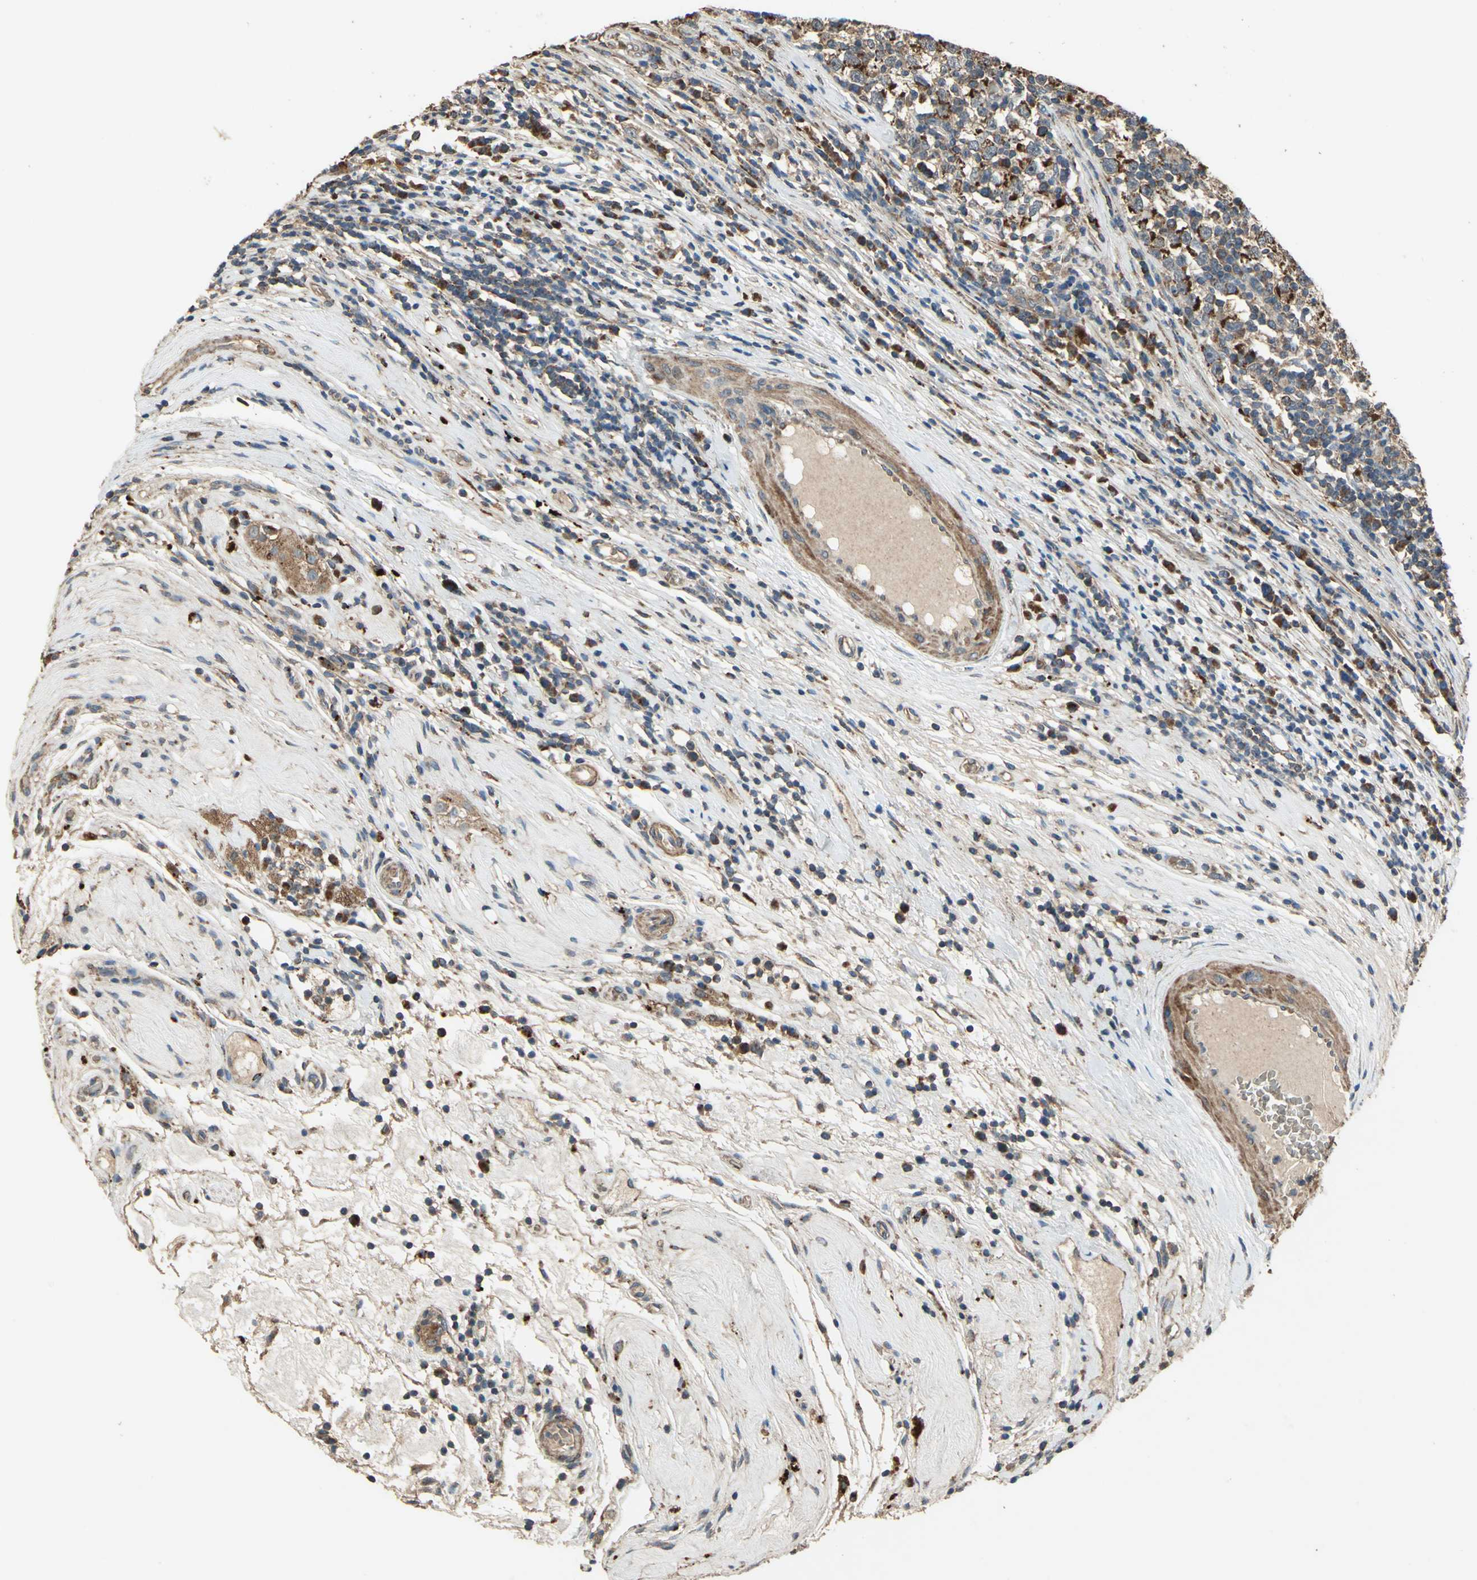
{"staining": {"intensity": "strong", "quantity": ">75%", "location": "cytoplasmic/membranous"}, "tissue": "testis cancer", "cell_type": "Tumor cells", "image_type": "cancer", "snomed": [{"axis": "morphology", "description": "Seminoma, NOS"}, {"axis": "topography", "description": "Testis"}], "caption": "The micrograph demonstrates a brown stain indicating the presence of a protein in the cytoplasmic/membranous of tumor cells in testis cancer.", "gene": "POLRMT", "patient": {"sex": "male", "age": 43}}